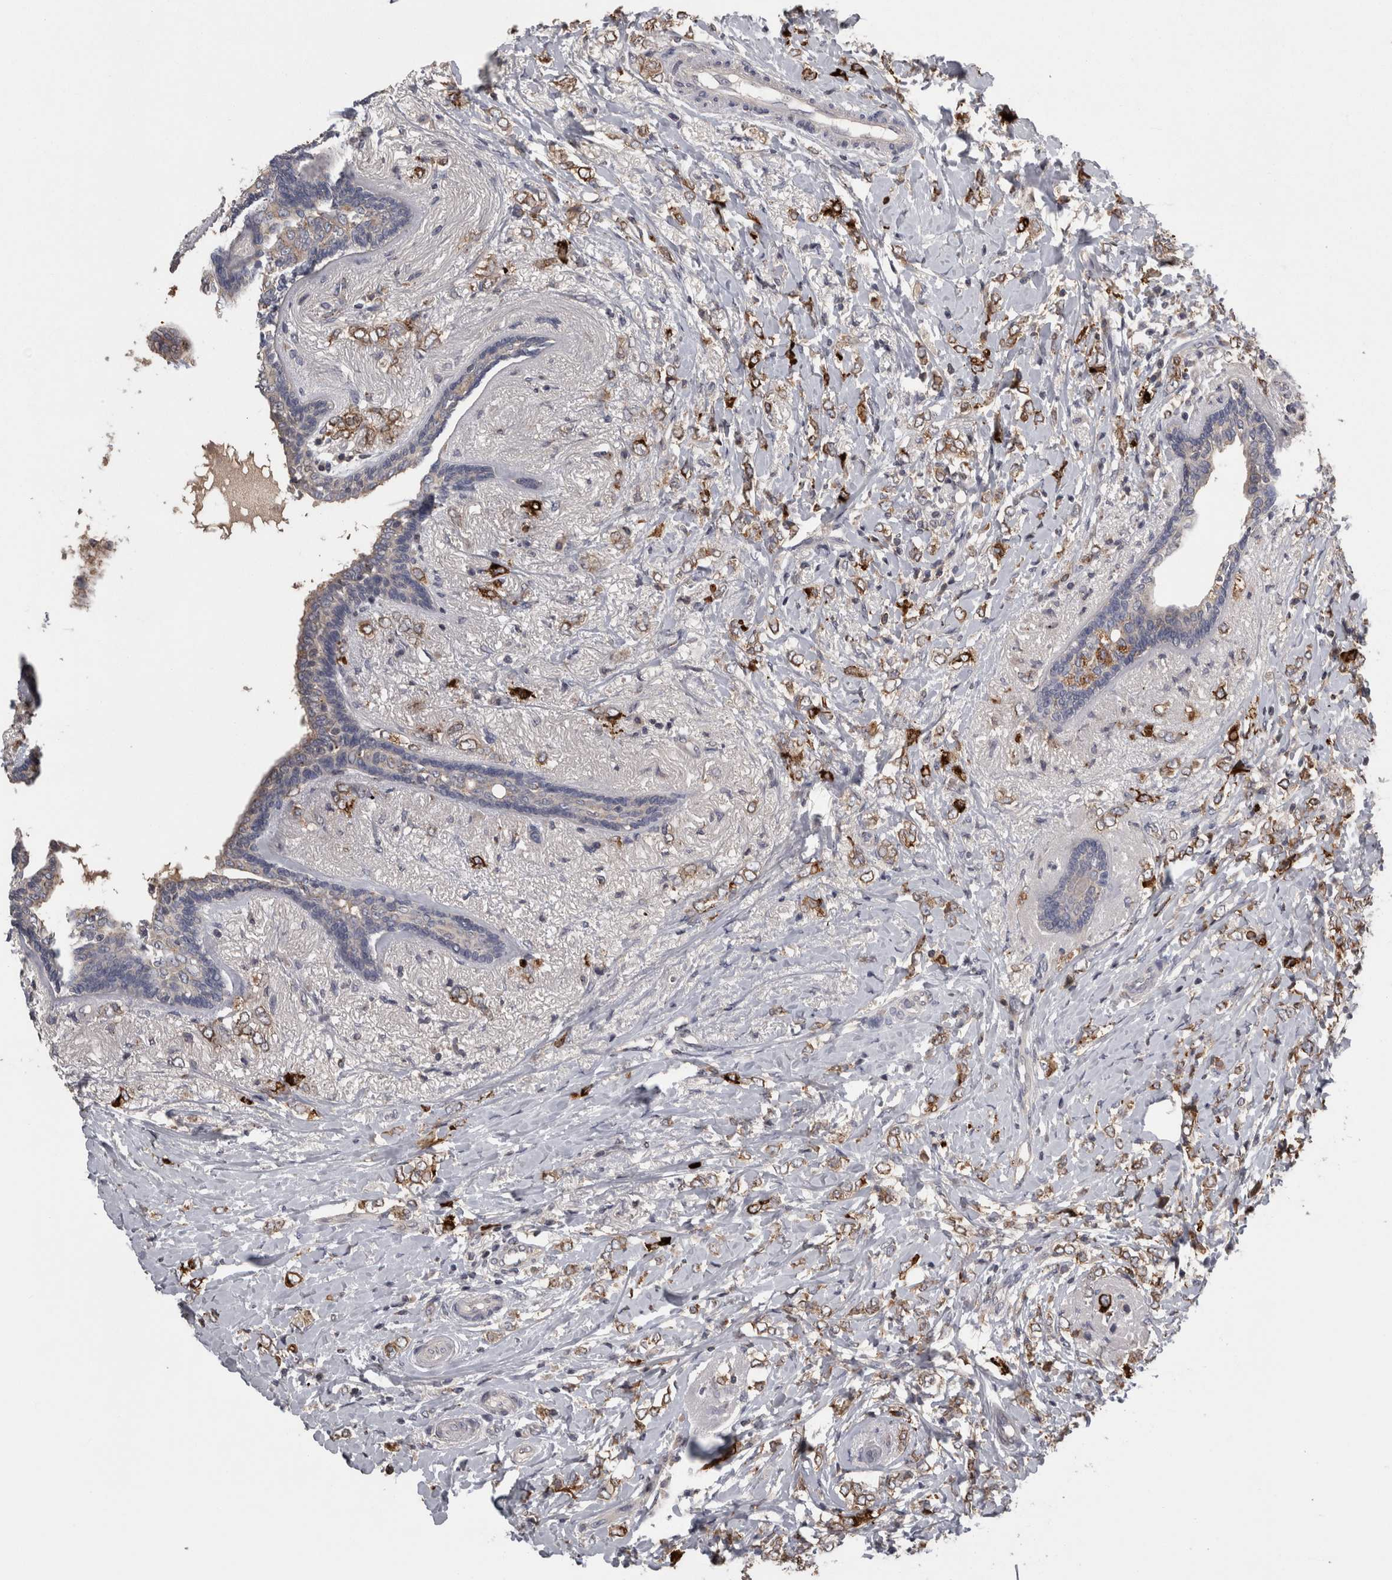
{"staining": {"intensity": "strong", "quantity": "<25%", "location": "cytoplasmic/membranous"}, "tissue": "breast cancer", "cell_type": "Tumor cells", "image_type": "cancer", "snomed": [{"axis": "morphology", "description": "Normal tissue, NOS"}, {"axis": "morphology", "description": "Lobular carcinoma"}, {"axis": "topography", "description": "Breast"}], "caption": "High-magnification brightfield microscopy of breast cancer stained with DAB (brown) and counterstained with hematoxylin (blue). tumor cells exhibit strong cytoplasmic/membranous expression is identified in approximately<25% of cells.", "gene": "PCM1", "patient": {"sex": "female", "age": 47}}